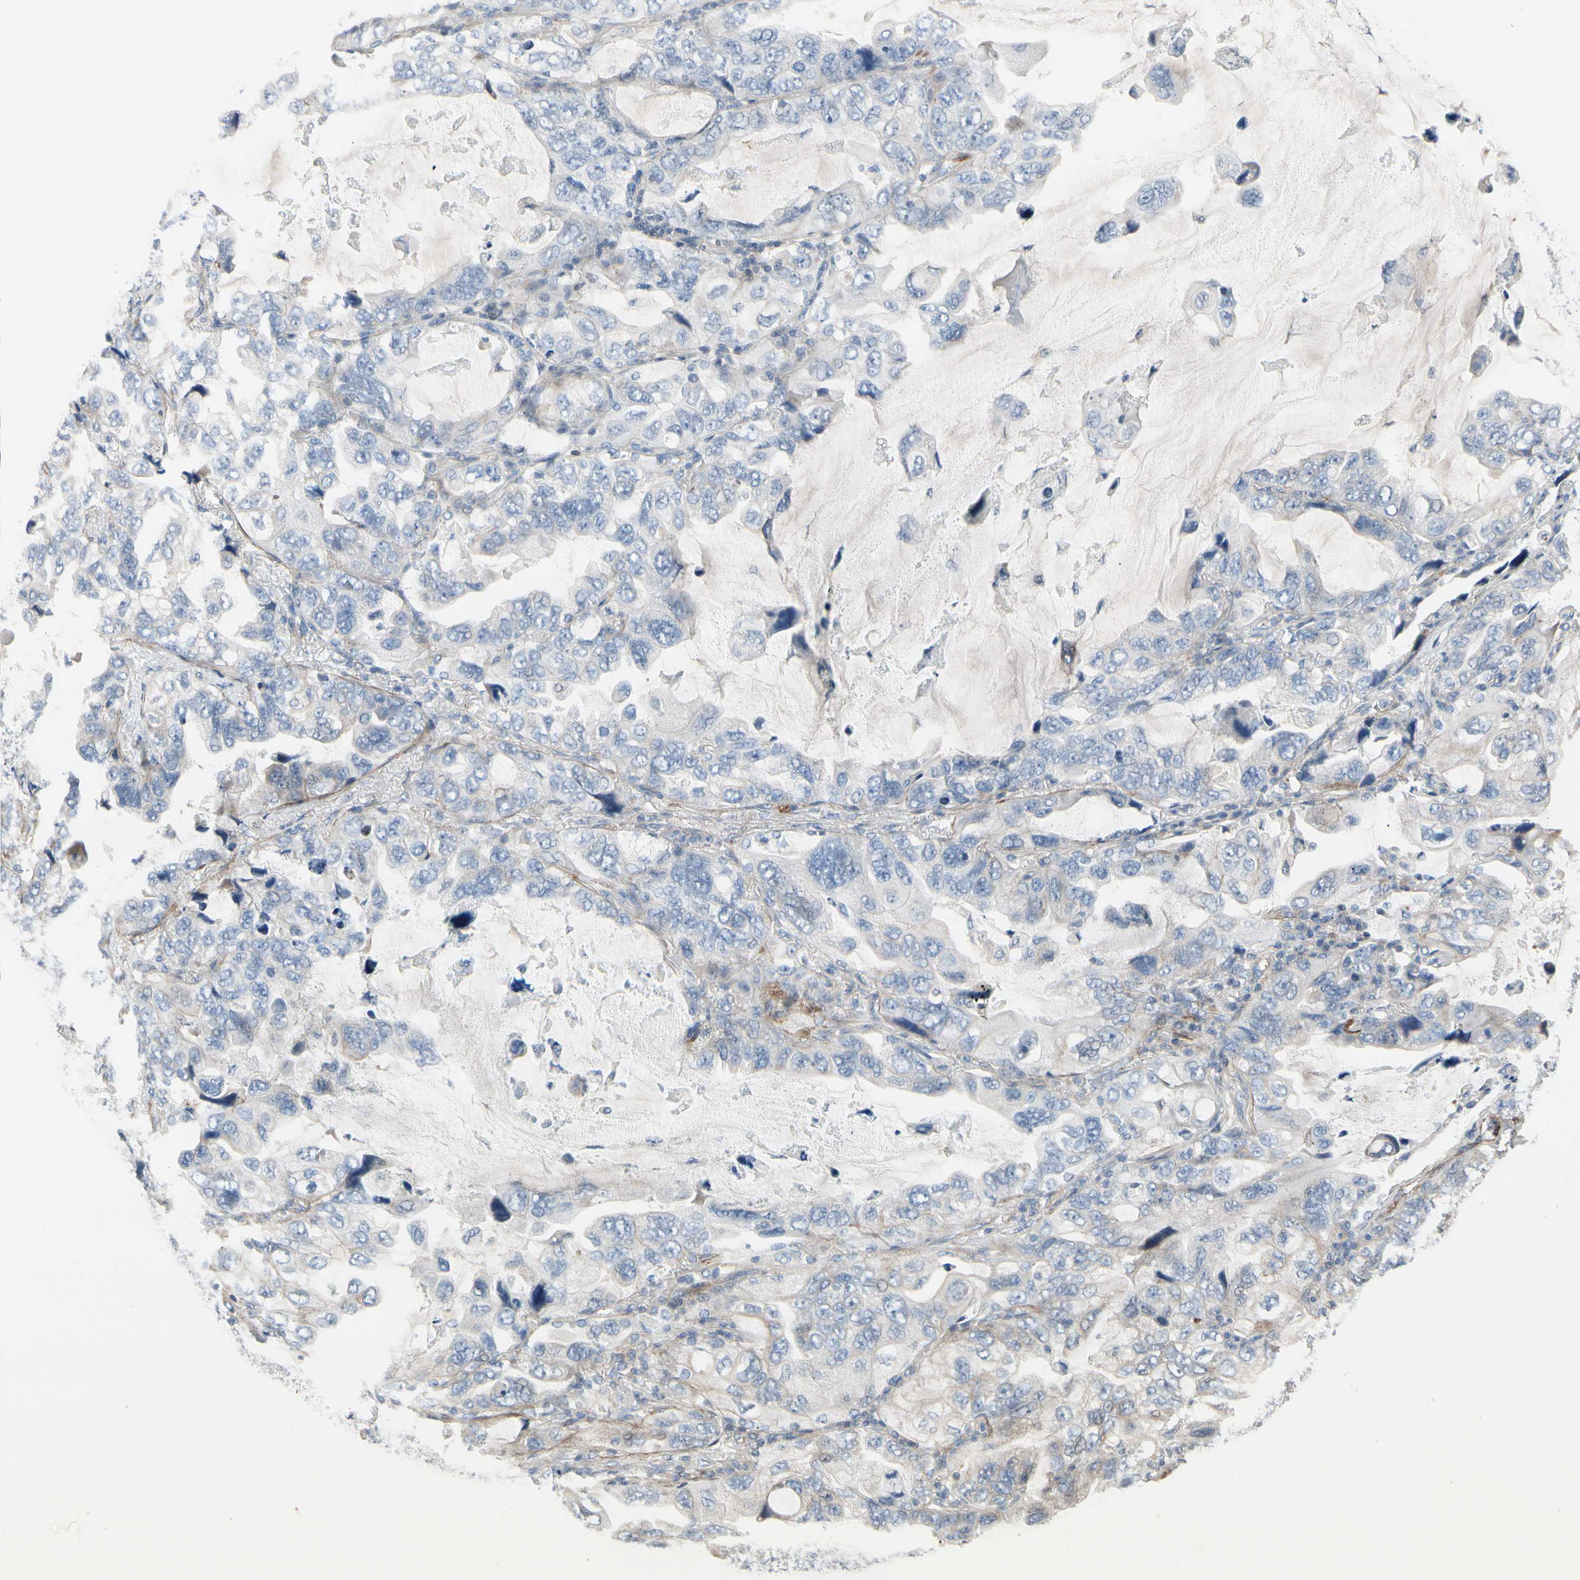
{"staining": {"intensity": "weak", "quantity": "<25%", "location": "cytoplasmic/membranous"}, "tissue": "lung cancer", "cell_type": "Tumor cells", "image_type": "cancer", "snomed": [{"axis": "morphology", "description": "Squamous cell carcinoma, NOS"}, {"axis": "topography", "description": "Lung"}], "caption": "DAB immunohistochemical staining of lung squamous cell carcinoma exhibits no significant staining in tumor cells.", "gene": "TPM1", "patient": {"sex": "female", "age": 73}}